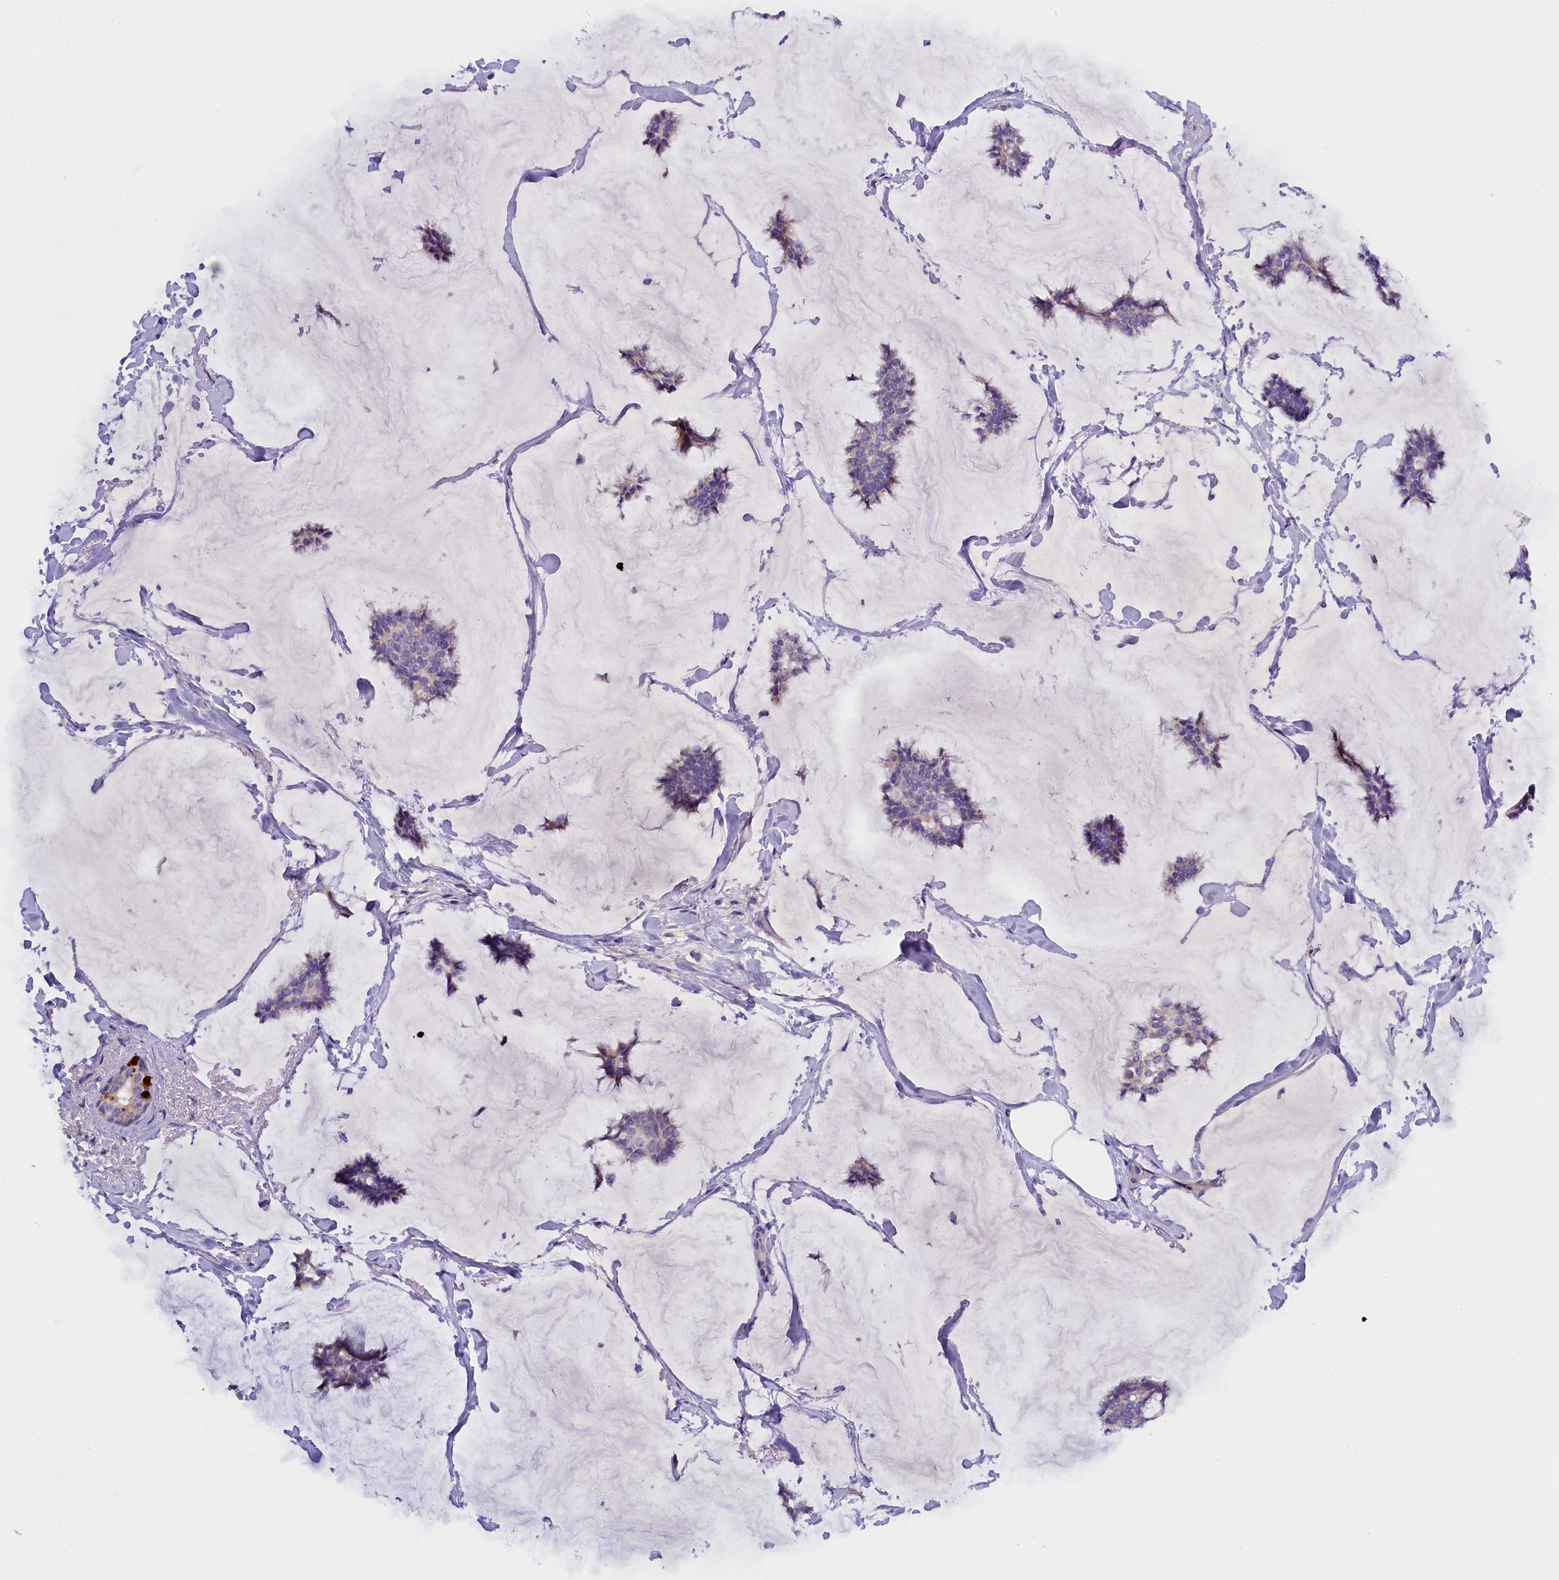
{"staining": {"intensity": "moderate", "quantity": "25%-75%", "location": "cytoplasmic/membranous"}, "tissue": "breast cancer", "cell_type": "Tumor cells", "image_type": "cancer", "snomed": [{"axis": "morphology", "description": "Duct carcinoma"}, {"axis": "topography", "description": "Breast"}], "caption": "Tumor cells reveal medium levels of moderate cytoplasmic/membranous positivity in approximately 25%-75% of cells in human breast cancer (infiltrating ductal carcinoma).", "gene": "RTTN", "patient": {"sex": "female", "age": 93}}